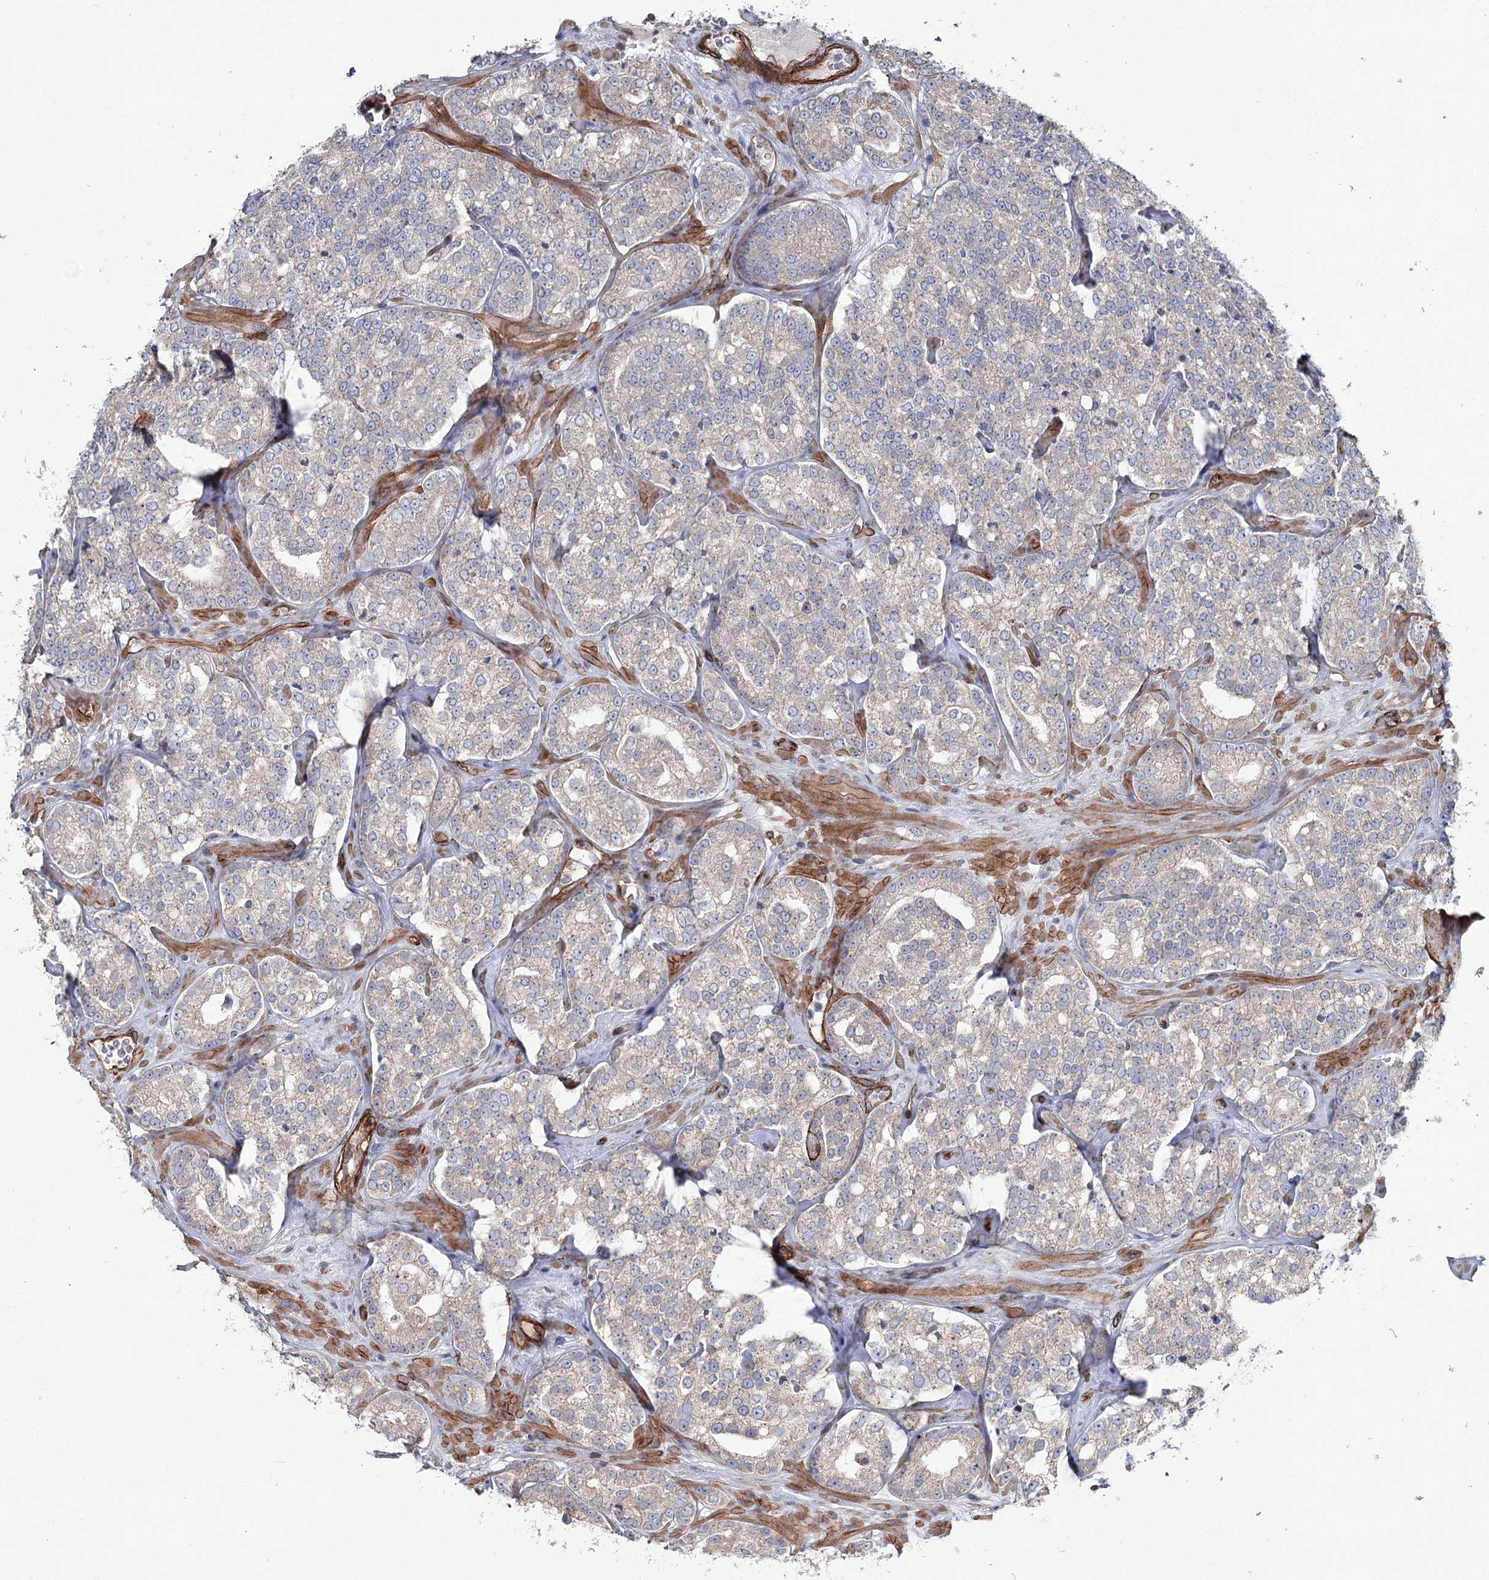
{"staining": {"intensity": "negative", "quantity": "none", "location": "none"}, "tissue": "prostate cancer", "cell_type": "Tumor cells", "image_type": "cancer", "snomed": [{"axis": "morphology", "description": "Normal tissue, NOS"}, {"axis": "morphology", "description": "Adenocarcinoma, High grade"}, {"axis": "topography", "description": "Prostate"}], "caption": "Immunohistochemistry (IHC) histopathology image of prostate adenocarcinoma (high-grade) stained for a protein (brown), which exhibits no expression in tumor cells. (DAB (3,3'-diaminobenzidine) IHC with hematoxylin counter stain).", "gene": "TMEM164", "patient": {"sex": "male", "age": 83}}